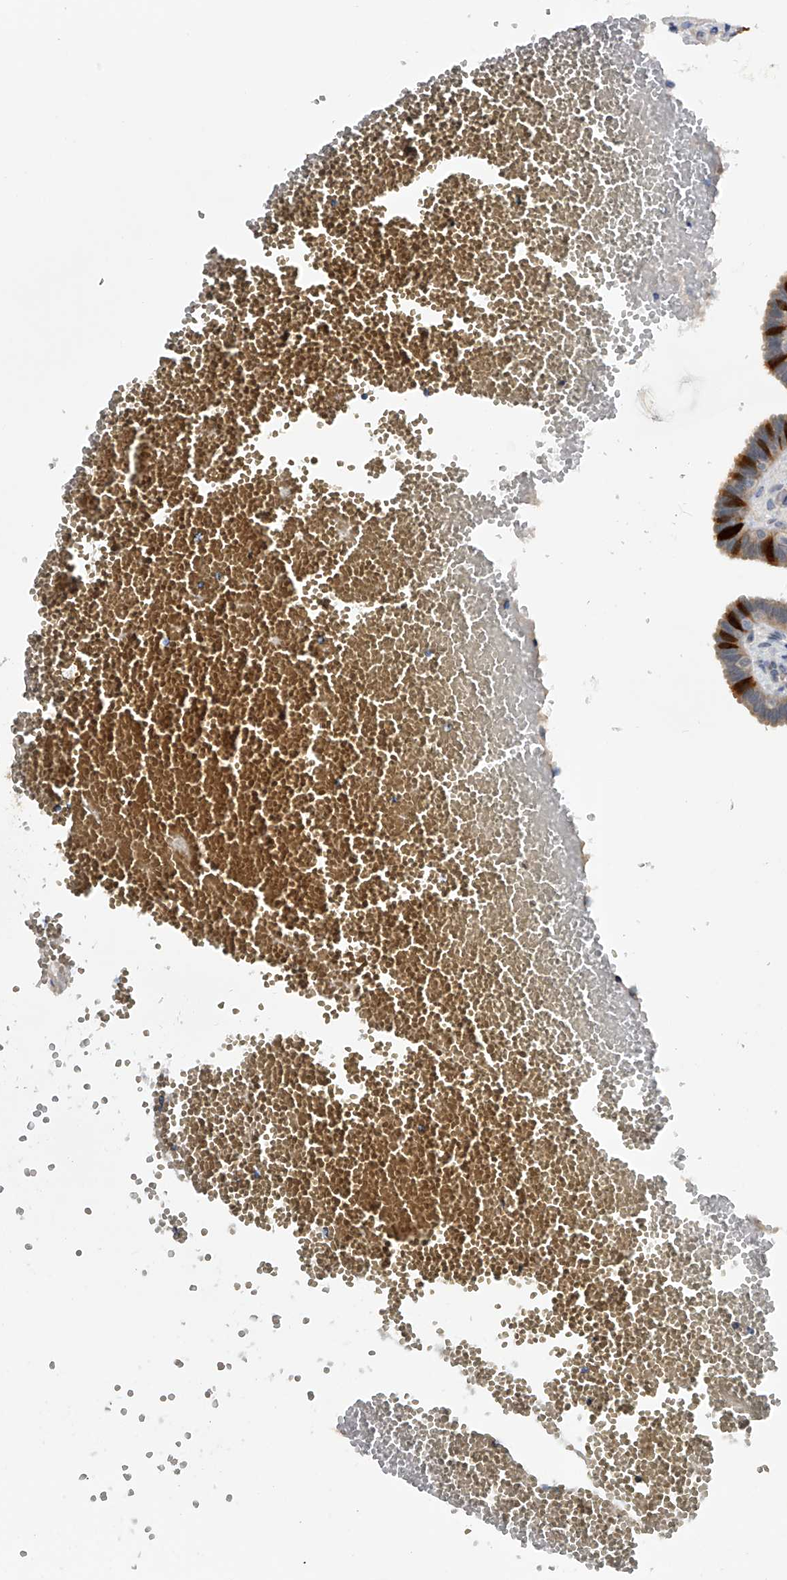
{"staining": {"intensity": "strong", "quantity": "25%-75%", "location": "cytoplasmic/membranous"}, "tissue": "fallopian tube", "cell_type": "Glandular cells", "image_type": "normal", "snomed": [{"axis": "morphology", "description": "Normal tissue, NOS"}, {"axis": "topography", "description": "Fallopian tube"}, {"axis": "topography", "description": "Placenta"}], "caption": "The histopathology image displays a brown stain indicating the presence of a protein in the cytoplasmic/membranous of glandular cells in fallopian tube.", "gene": "CFAP298", "patient": {"sex": "female", "age": 32}}